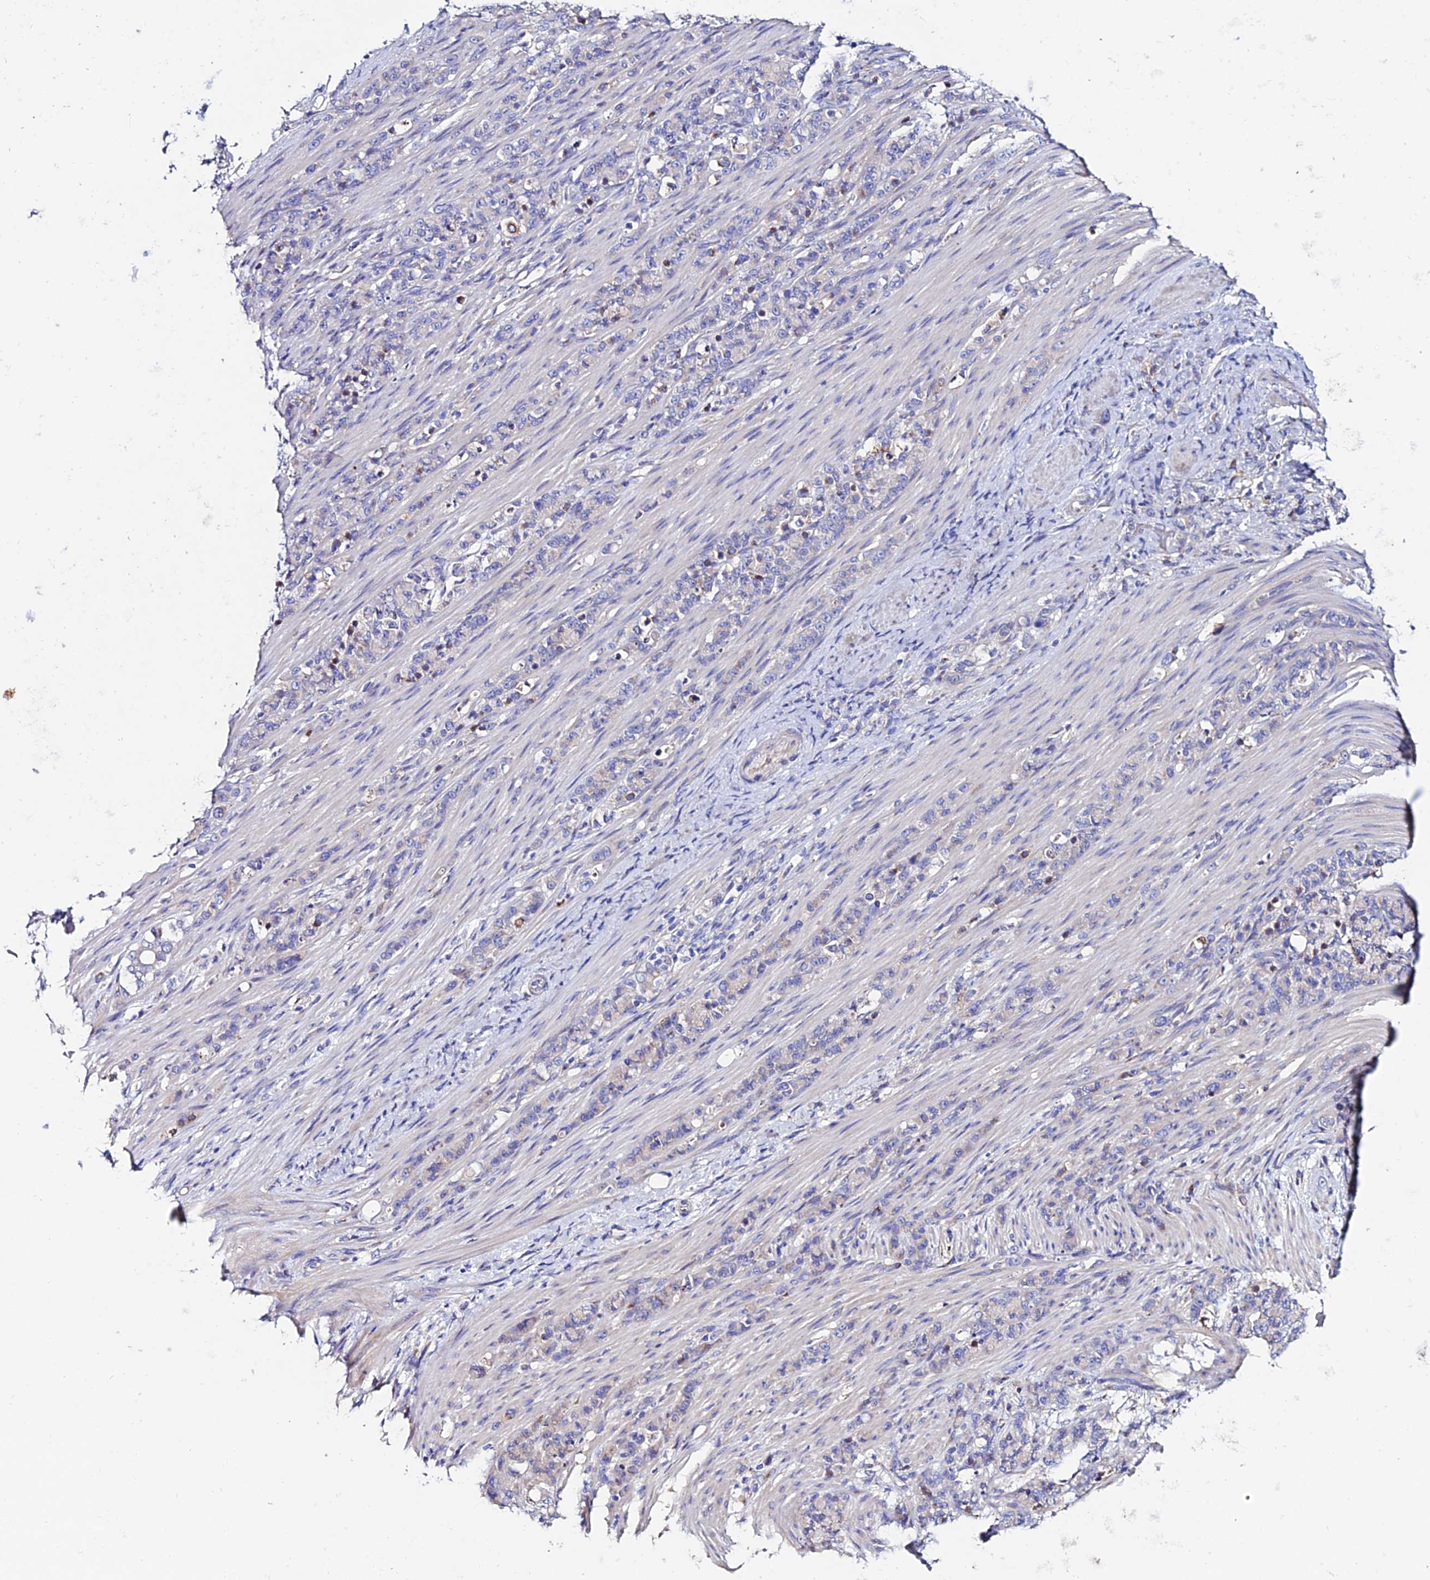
{"staining": {"intensity": "negative", "quantity": "none", "location": "none"}, "tissue": "stomach cancer", "cell_type": "Tumor cells", "image_type": "cancer", "snomed": [{"axis": "morphology", "description": "Adenocarcinoma, NOS"}, {"axis": "topography", "description": "Stomach"}], "caption": "The IHC micrograph has no significant staining in tumor cells of stomach cancer (adenocarcinoma) tissue.", "gene": "OR51Q1", "patient": {"sex": "female", "age": 79}}